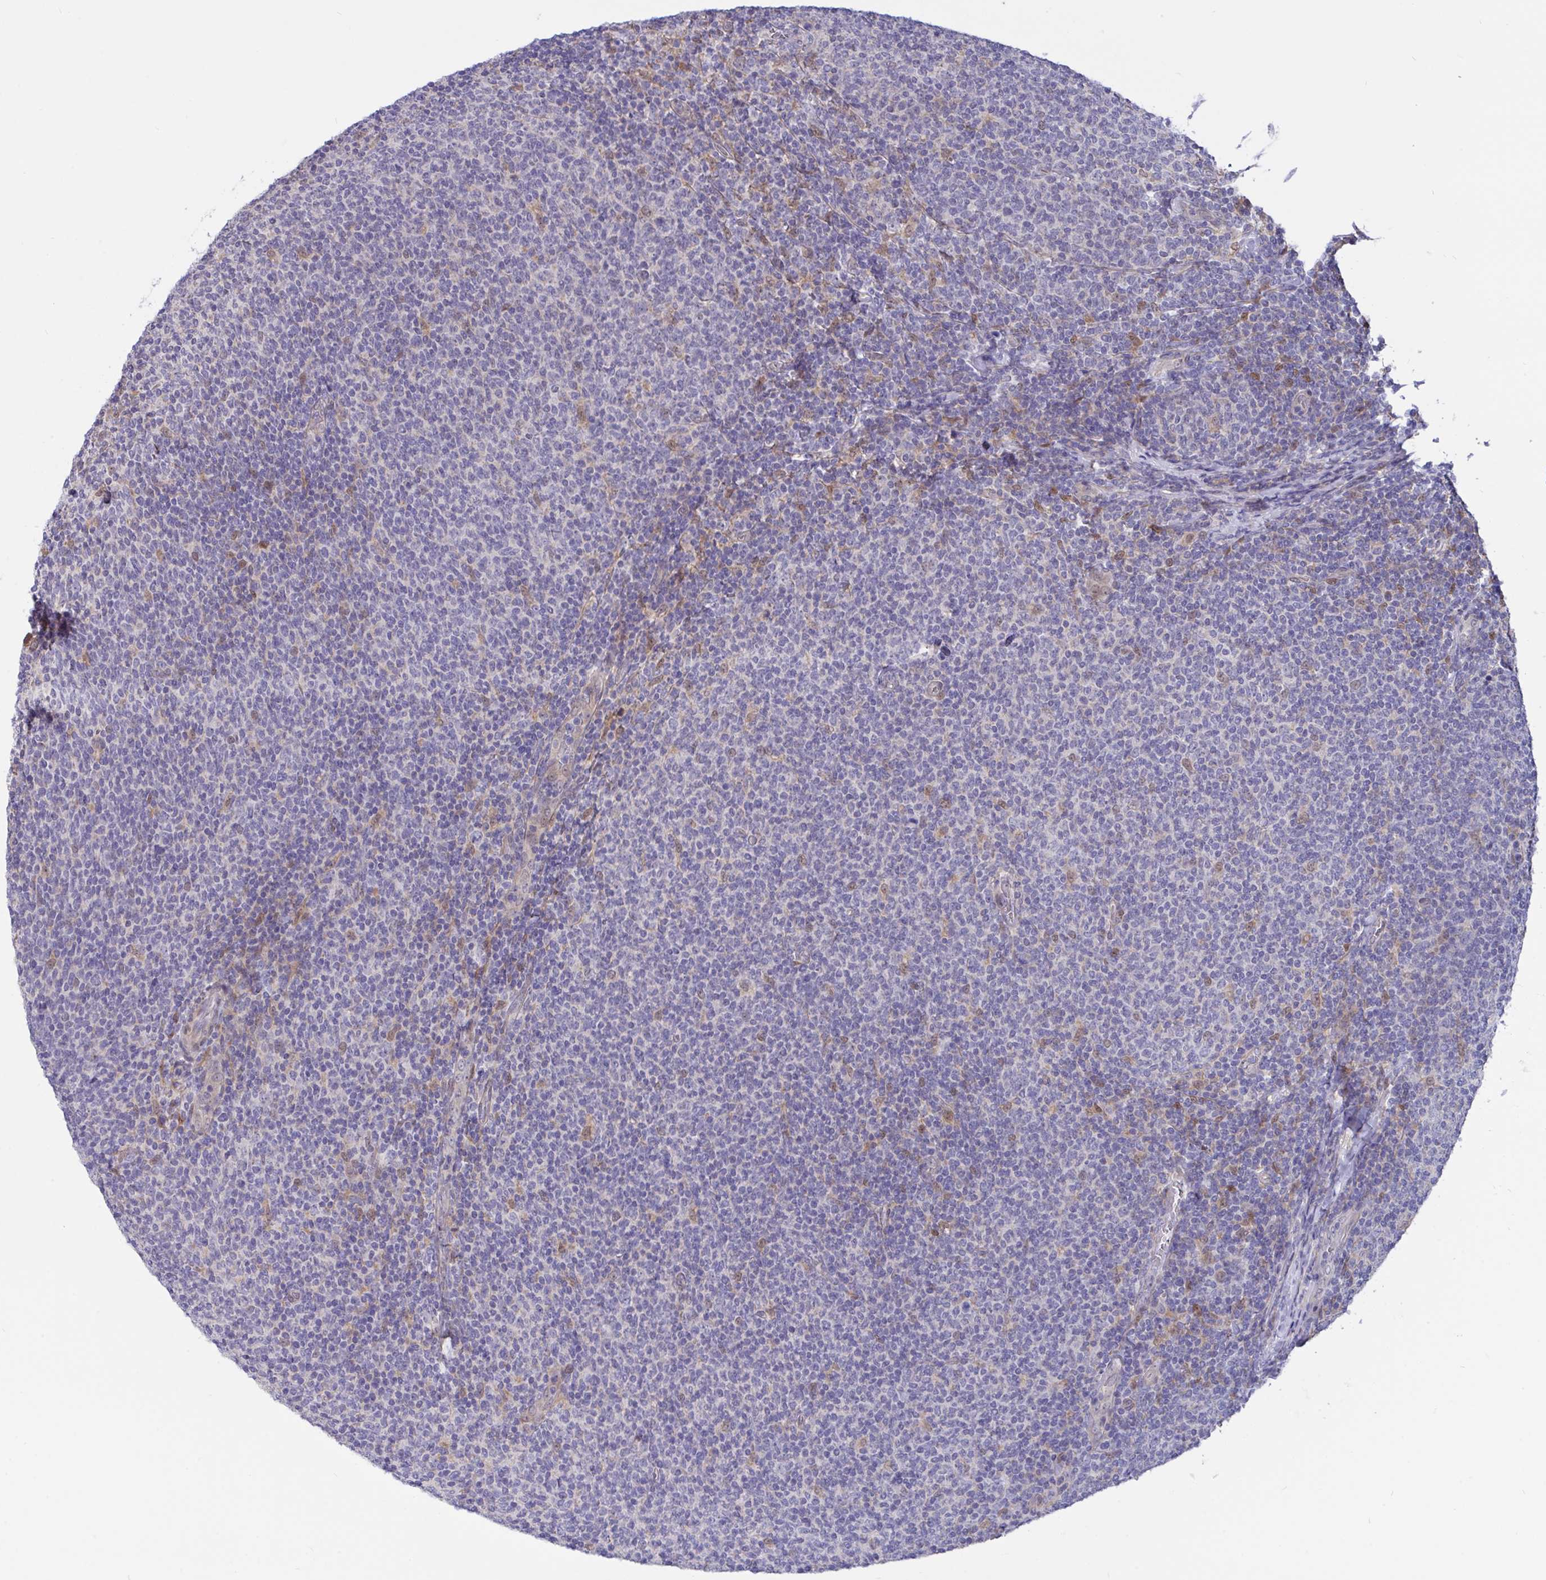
{"staining": {"intensity": "negative", "quantity": "none", "location": "none"}, "tissue": "lymphoma", "cell_type": "Tumor cells", "image_type": "cancer", "snomed": [{"axis": "morphology", "description": "Malignant lymphoma, non-Hodgkin's type, Low grade"}, {"axis": "topography", "description": "Lymph node"}], "caption": "Tumor cells show no significant staining in lymphoma.", "gene": "L3HYPDH", "patient": {"sex": "male", "age": 52}}